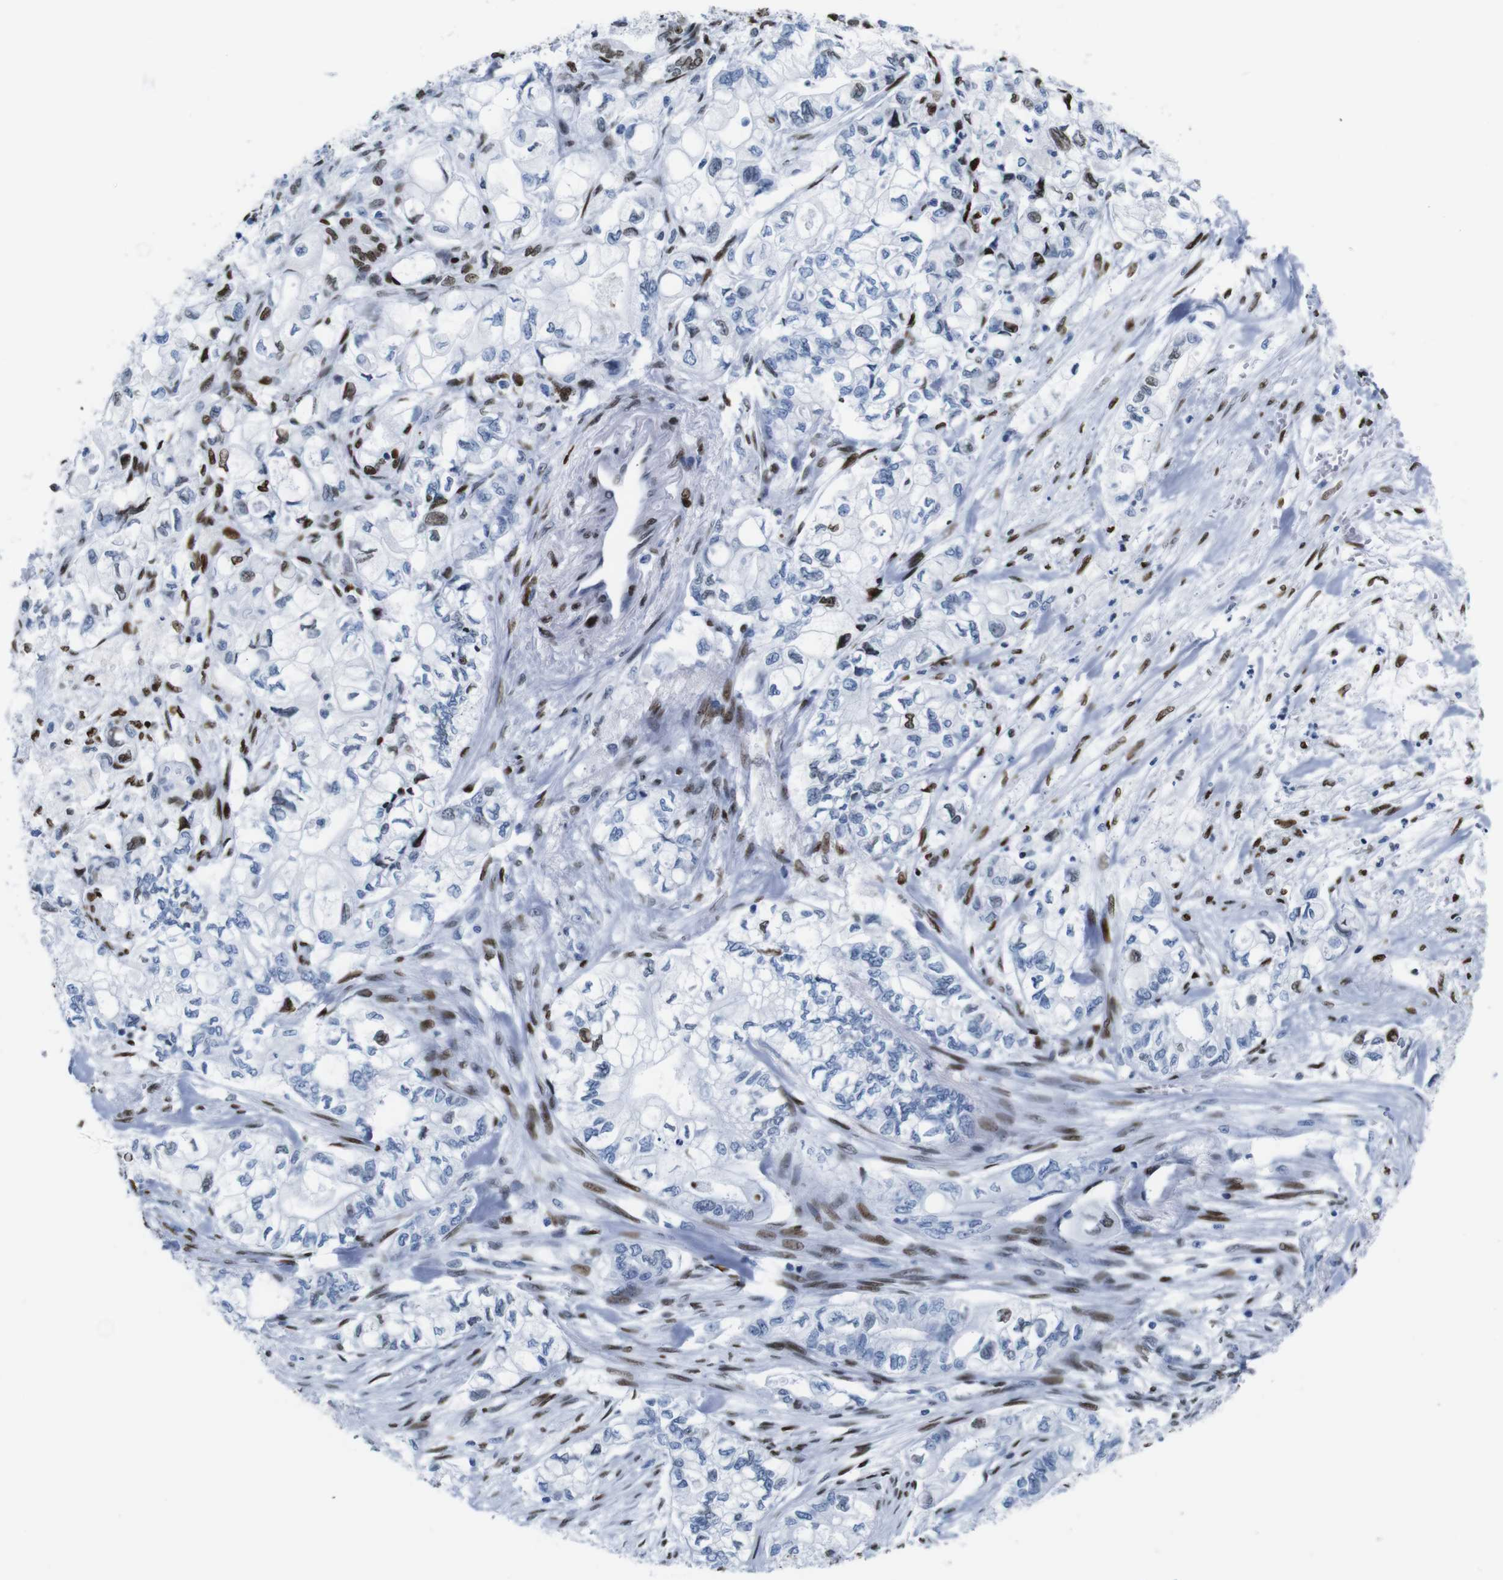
{"staining": {"intensity": "strong", "quantity": "25%-75%", "location": "nuclear"}, "tissue": "pancreatic cancer", "cell_type": "Tumor cells", "image_type": "cancer", "snomed": [{"axis": "morphology", "description": "Adenocarcinoma, NOS"}, {"axis": "topography", "description": "Pancreas"}], "caption": "Pancreatic cancer (adenocarcinoma) stained for a protein (brown) reveals strong nuclear positive staining in about 25%-75% of tumor cells.", "gene": "NPIPB15", "patient": {"sex": "male", "age": 79}}